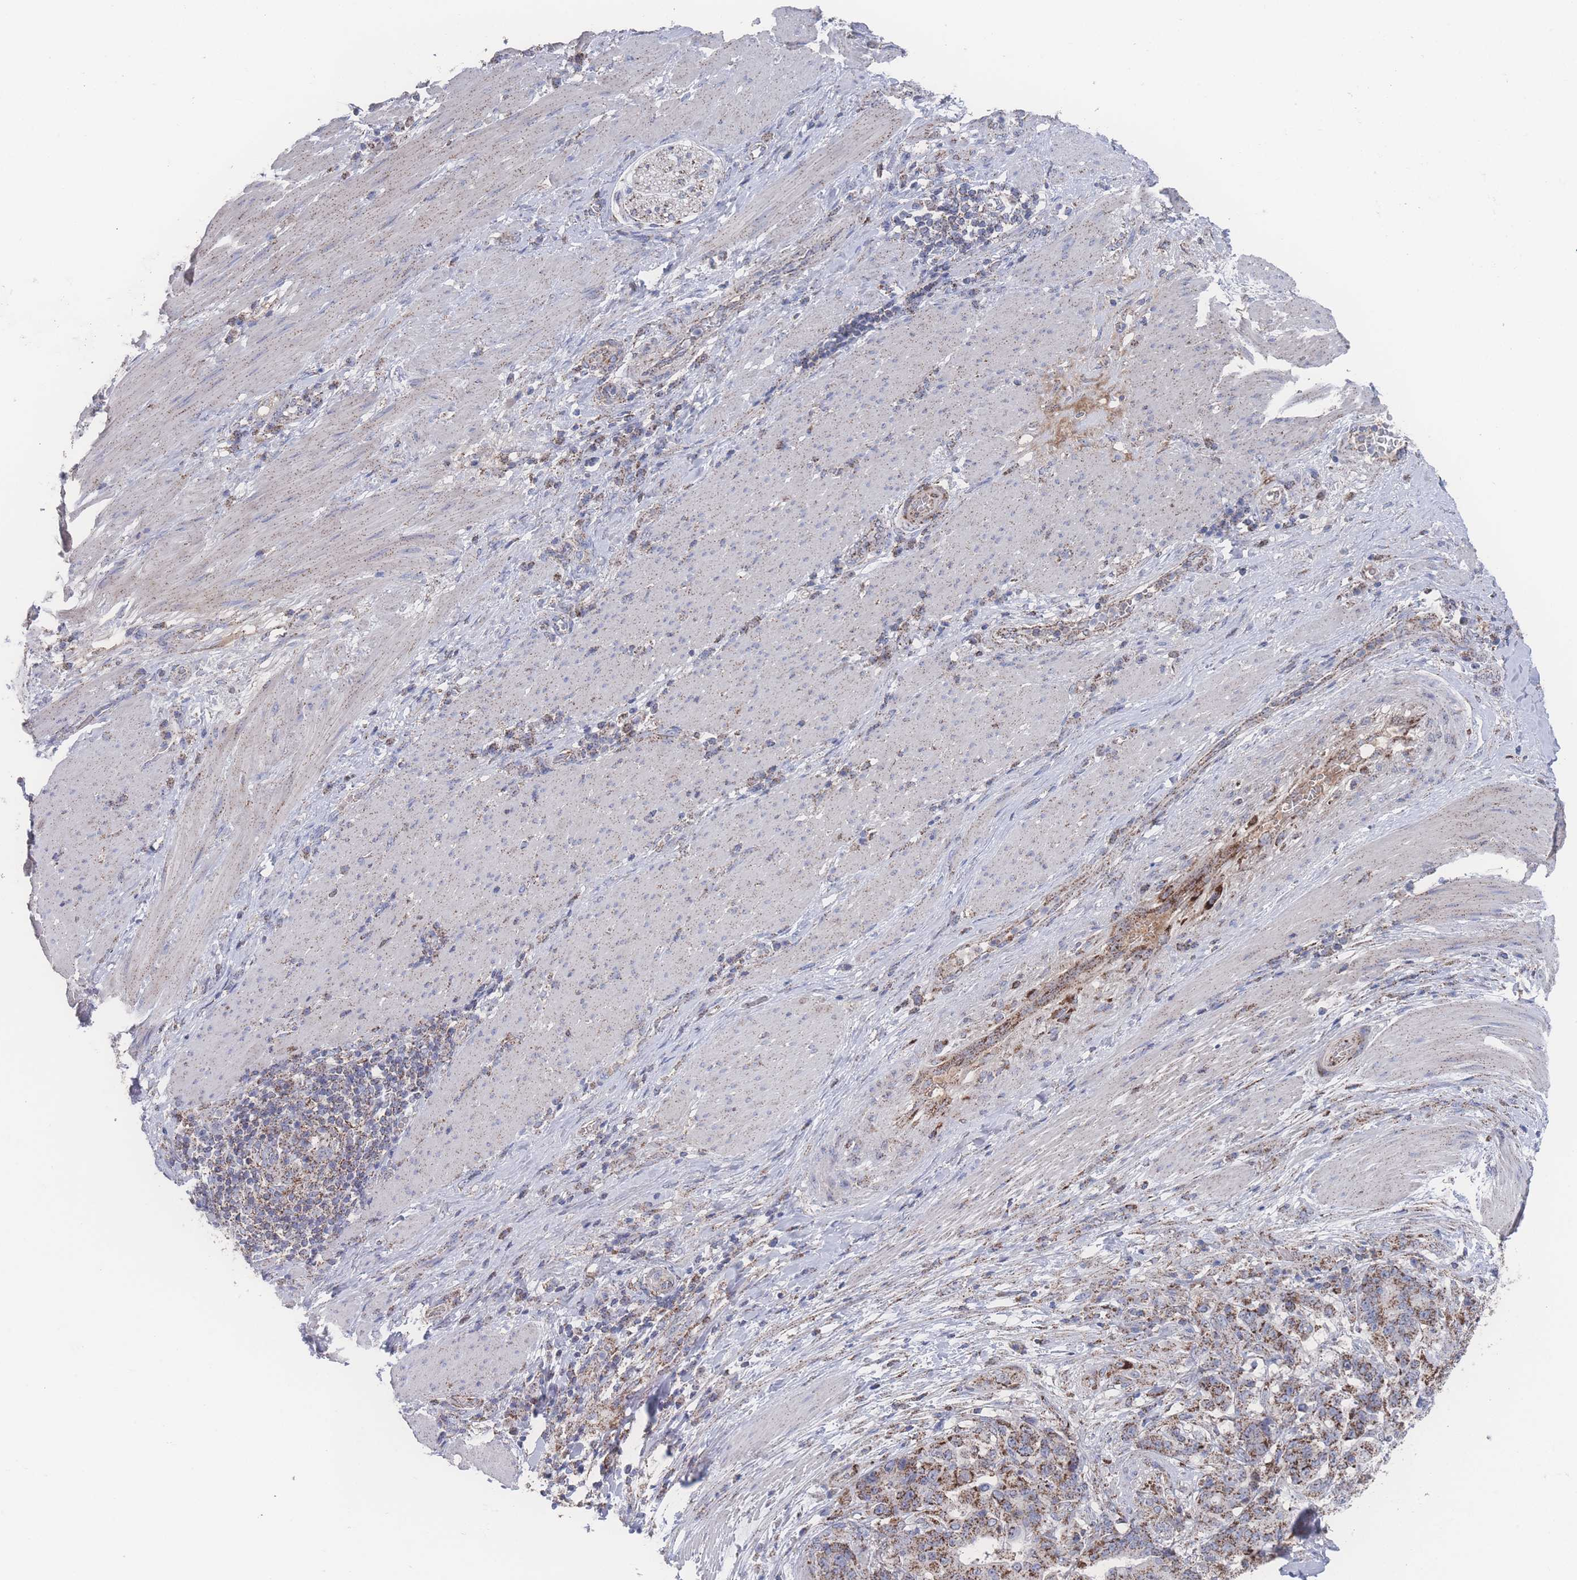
{"staining": {"intensity": "strong", "quantity": ">75%", "location": "cytoplasmic/membranous"}, "tissue": "stomach cancer", "cell_type": "Tumor cells", "image_type": "cancer", "snomed": [{"axis": "morphology", "description": "Normal tissue, NOS"}, {"axis": "morphology", "description": "Adenocarcinoma, NOS"}, {"axis": "topography", "description": "Stomach"}], "caption": "IHC of human stomach cancer (adenocarcinoma) demonstrates high levels of strong cytoplasmic/membranous positivity in about >75% of tumor cells.", "gene": "PEX14", "patient": {"sex": "female", "age": 64}}